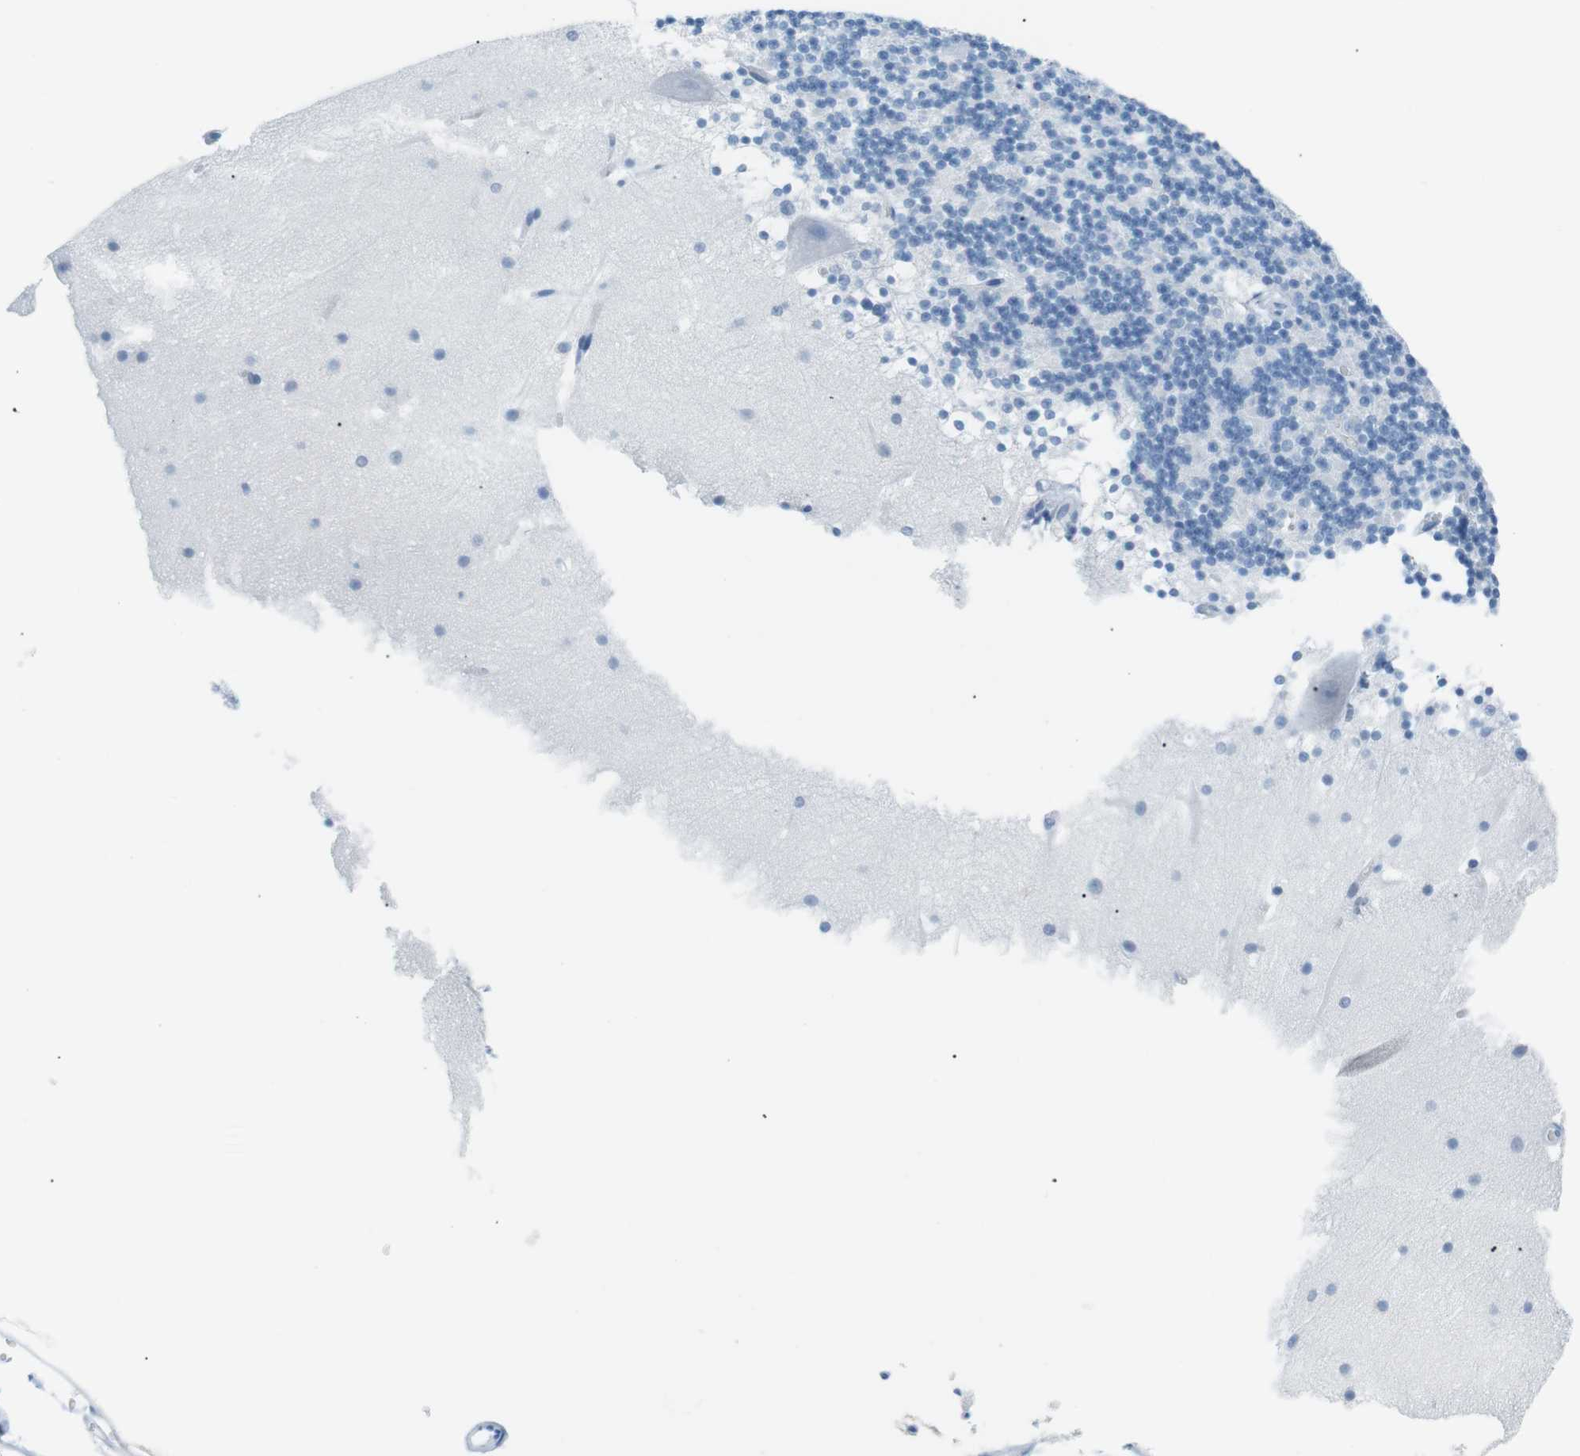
{"staining": {"intensity": "negative", "quantity": "none", "location": "none"}, "tissue": "cerebellum", "cell_type": "Cells in granular layer", "image_type": "normal", "snomed": [{"axis": "morphology", "description": "Normal tissue, NOS"}, {"axis": "topography", "description": "Cerebellum"}], "caption": "This is a image of IHC staining of unremarkable cerebellum, which shows no positivity in cells in granular layer. Brightfield microscopy of immunohistochemistry stained with DAB (brown) and hematoxylin (blue), captured at high magnification.", "gene": "AZGP1", "patient": {"sex": "male", "age": 45}}